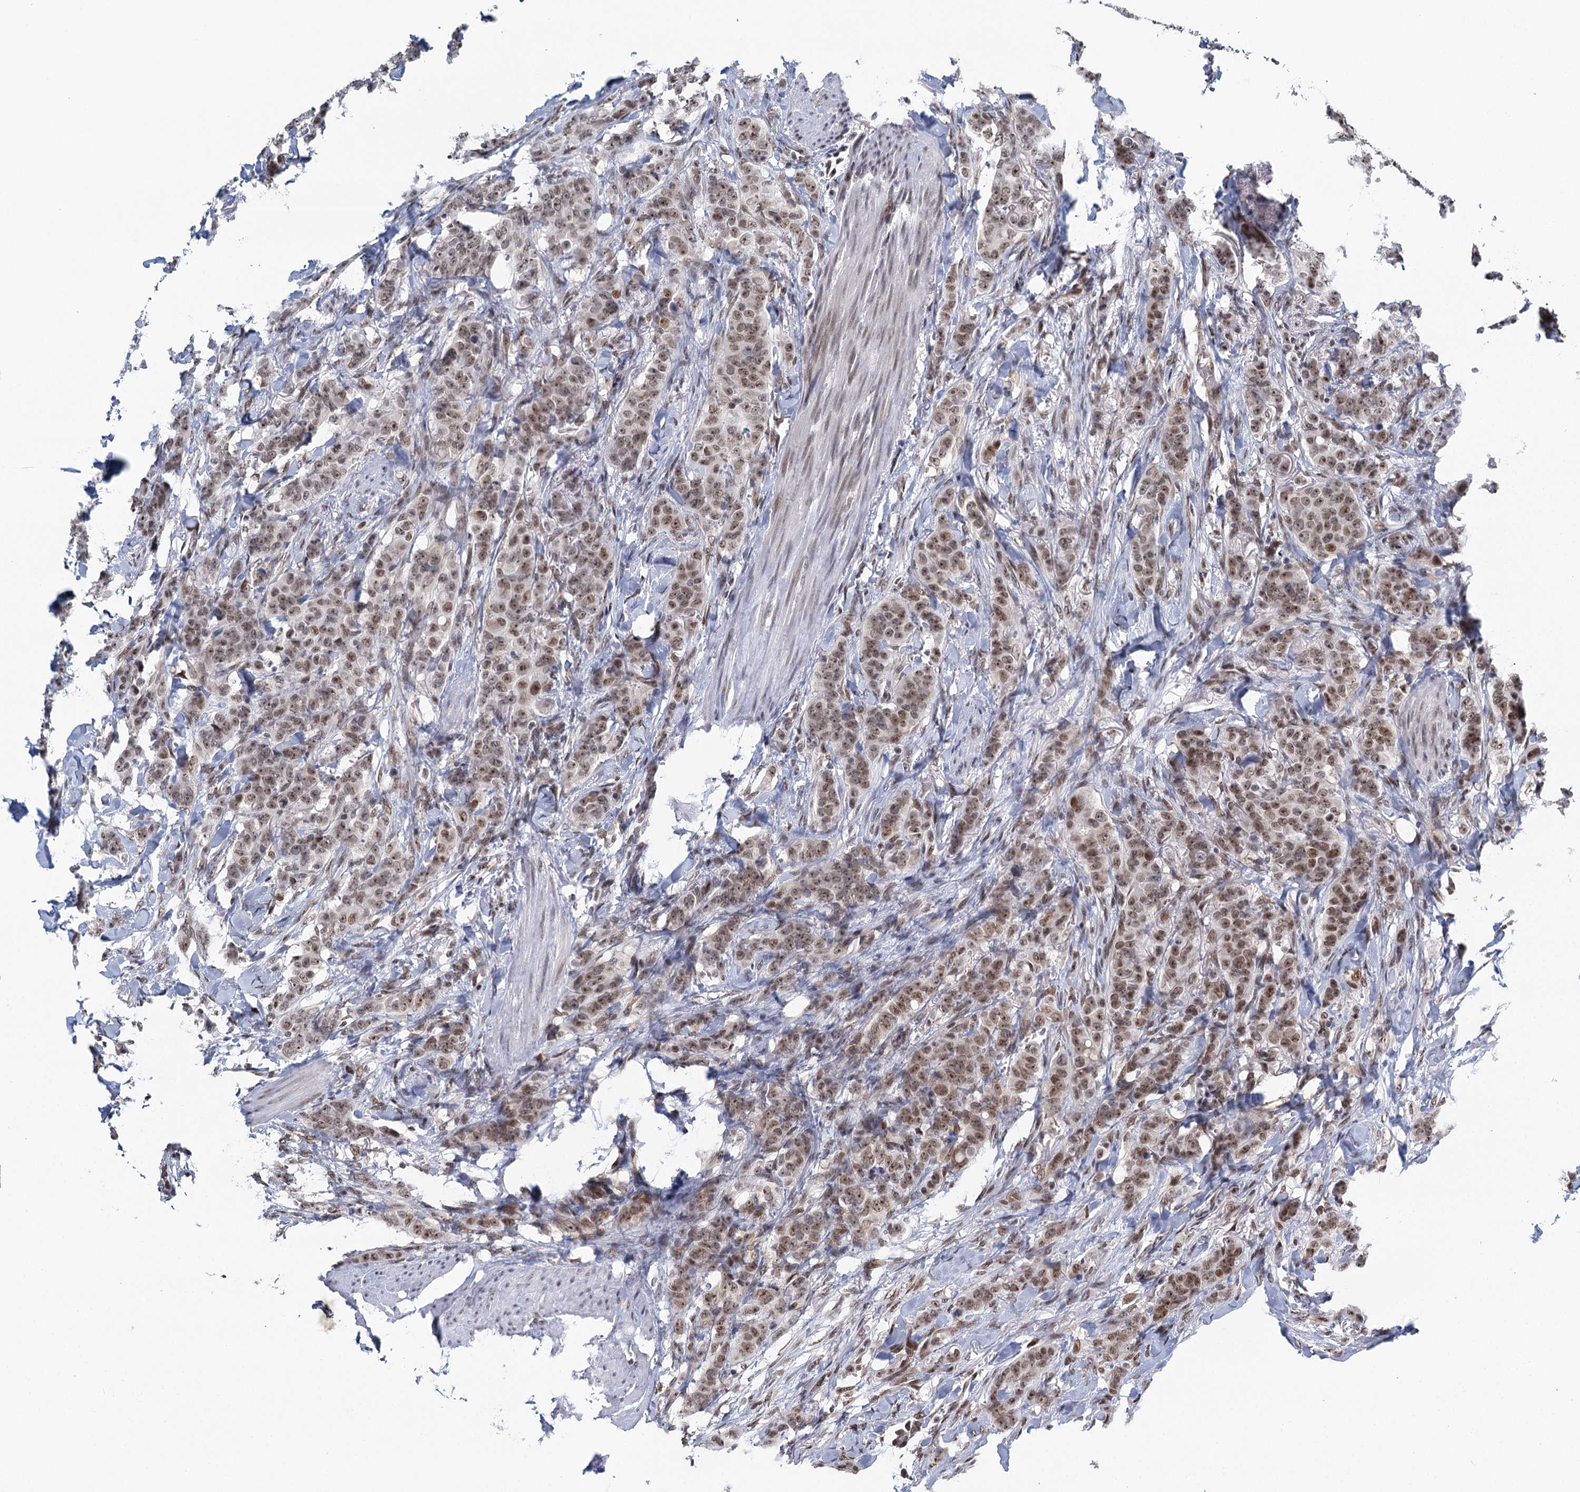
{"staining": {"intensity": "moderate", "quantity": ">75%", "location": "nuclear"}, "tissue": "breast cancer", "cell_type": "Tumor cells", "image_type": "cancer", "snomed": [{"axis": "morphology", "description": "Duct carcinoma"}, {"axis": "topography", "description": "Breast"}], "caption": "Brown immunohistochemical staining in intraductal carcinoma (breast) demonstrates moderate nuclear expression in approximately >75% of tumor cells.", "gene": "TREX1", "patient": {"sex": "female", "age": 40}}